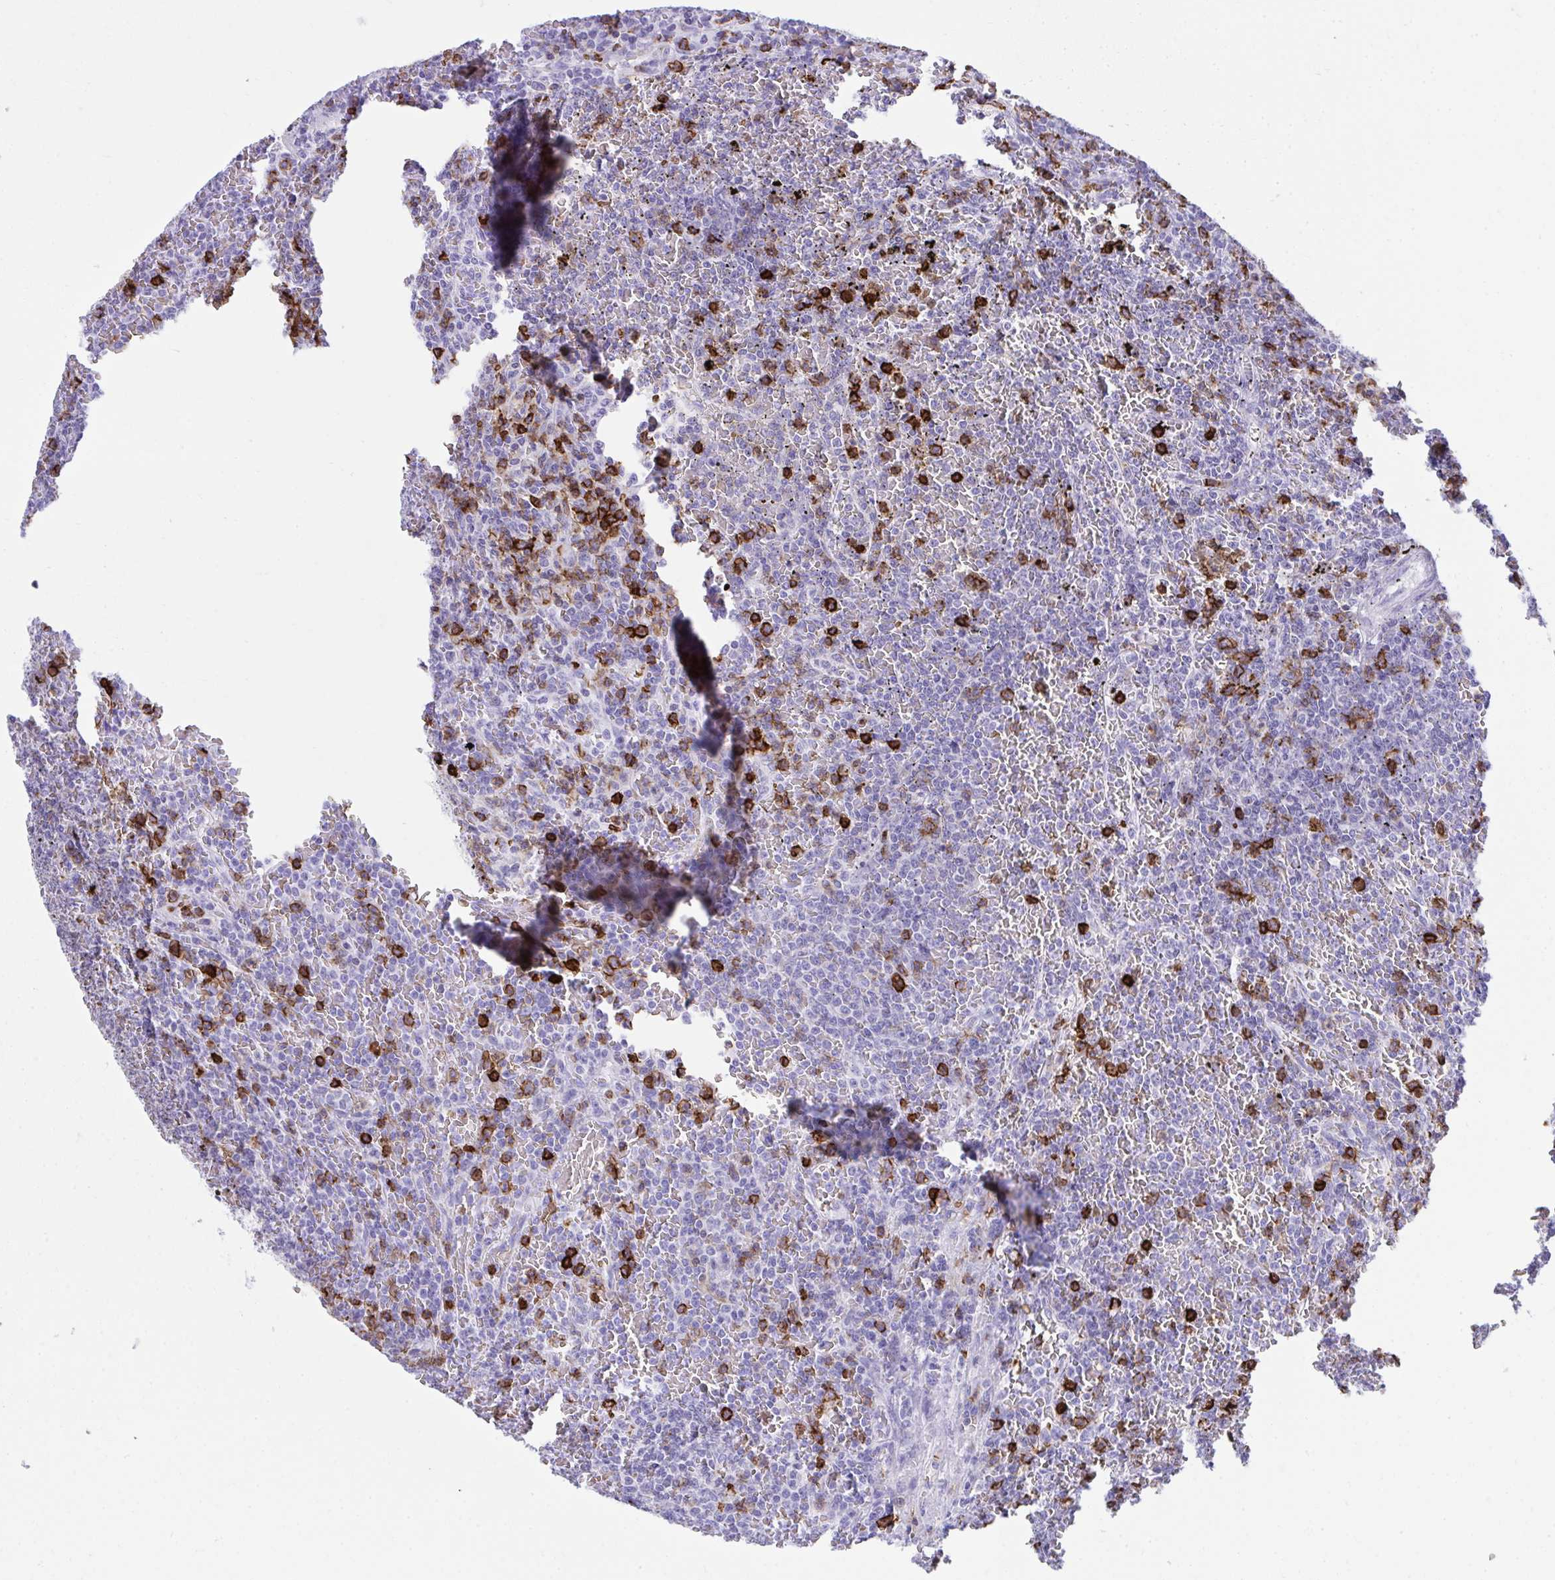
{"staining": {"intensity": "strong", "quantity": "<25%", "location": "cytoplasmic/membranous"}, "tissue": "lymphoma", "cell_type": "Tumor cells", "image_type": "cancer", "snomed": [{"axis": "morphology", "description": "Malignant lymphoma, non-Hodgkin's type, Low grade"}, {"axis": "topography", "description": "Spleen"}], "caption": "Immunohistochemistry (DAB) staining of human lymphoma reveals strong cytoplasmic/membranous protein positivity in approximately <25% of tumor cells. (DAB (3,3'-diaminobenzidine) IHC with brightfield microscopy, high magnification).", "gene": "SPN", "patient": {"sex": "female", "age": 77}}